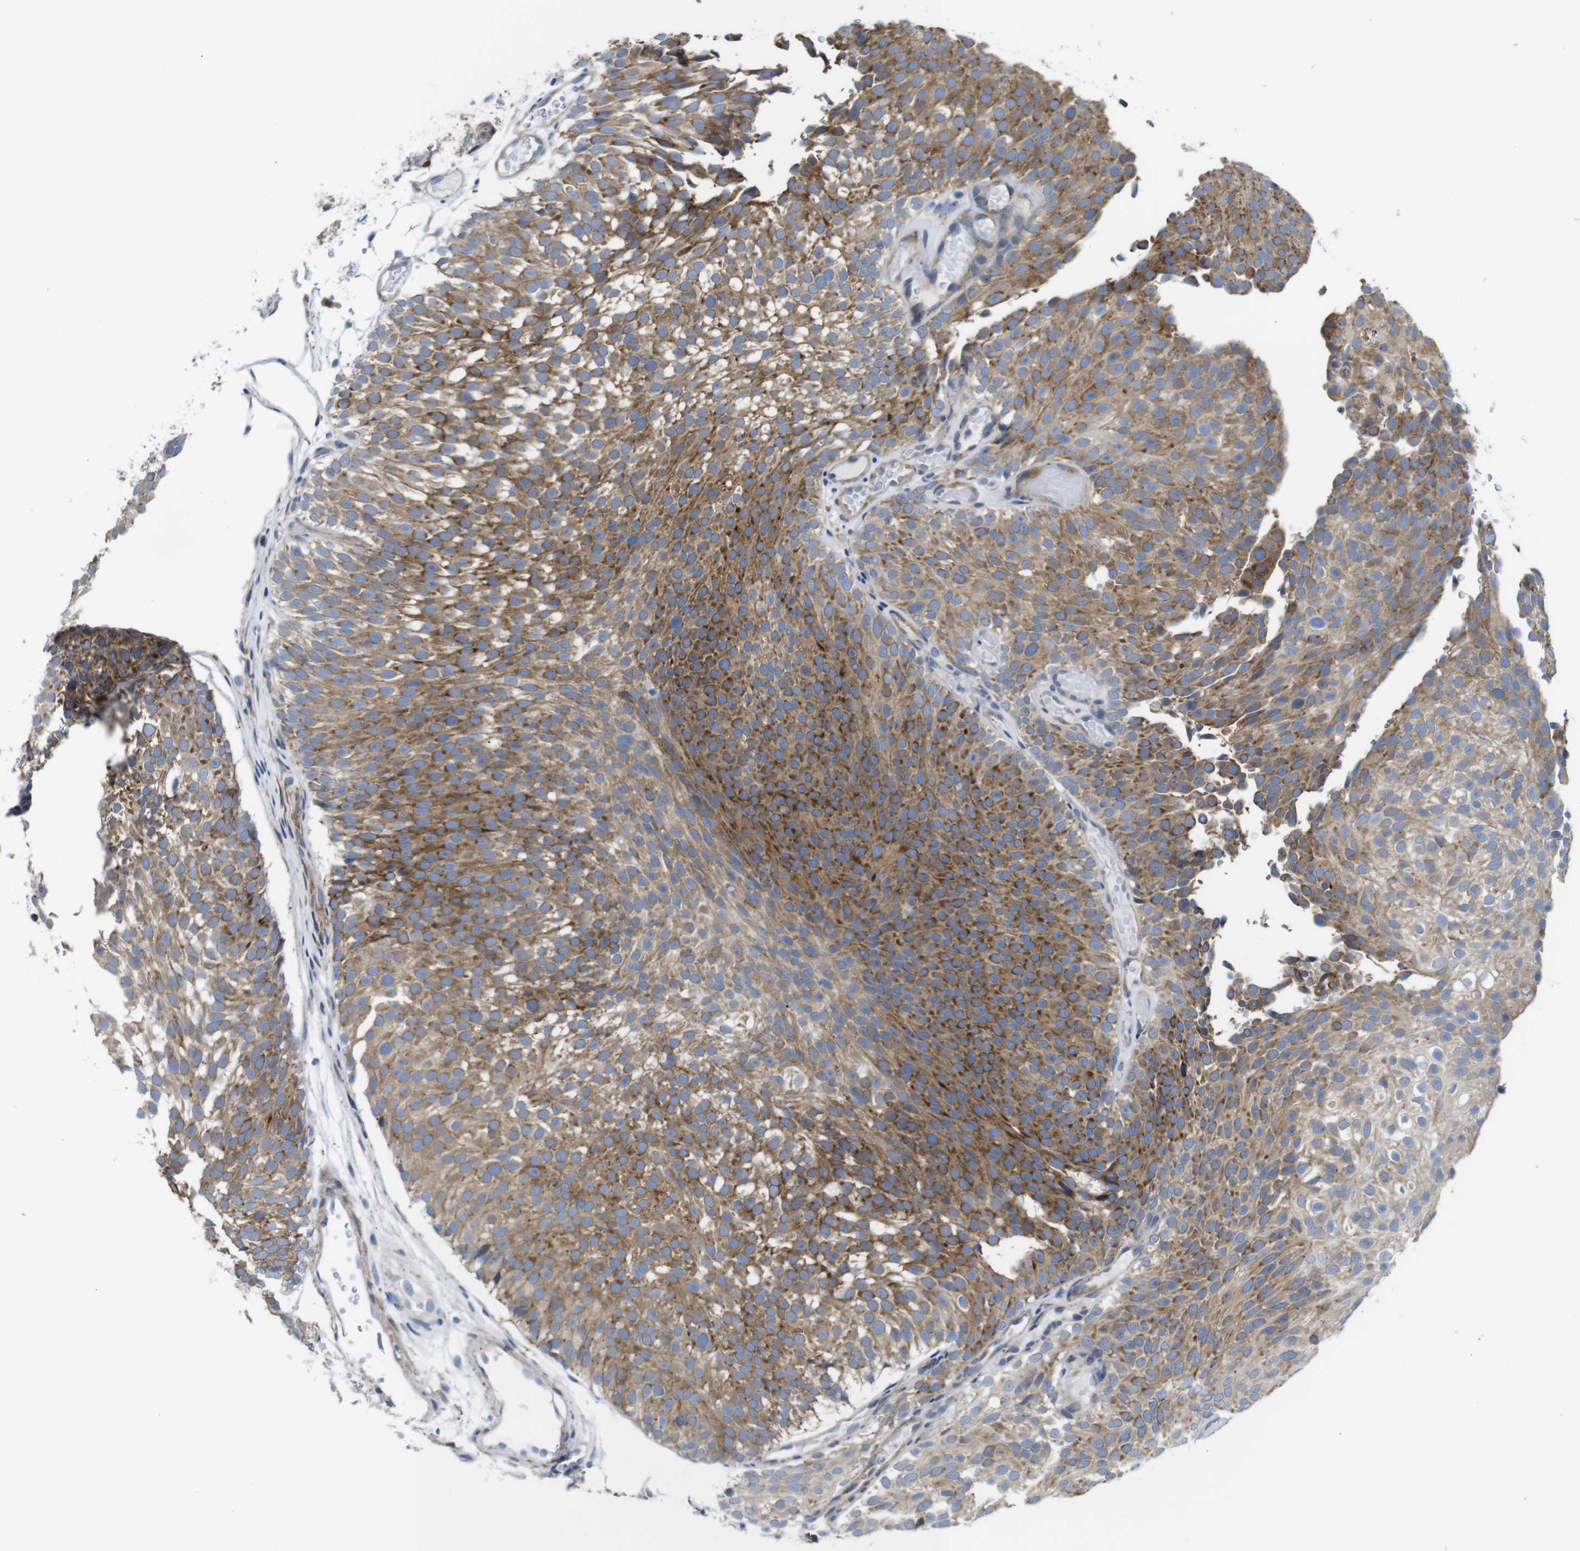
{"staining": {"intensity": "moderate", "quantity": ">75%", "location": "cytoplasmic/membranous"}, "tissue": "urothelial cancer", "cell_type": "Tumor cells", "image_type": "cancer", "snomed": [{"axis": "morphology", "description": "Urothelial carcinoma, Low grade"}, {"axis": "topography", "description": "Urinary bladder"}], "caption": "Protein staining reveals moderate cytoplasmic/membranous staining in about >75% of tumor cells in low-grade urothelial carcinoma.", "gene": "DDRGK1", "patient": {"sex": "male", "age": 78}}